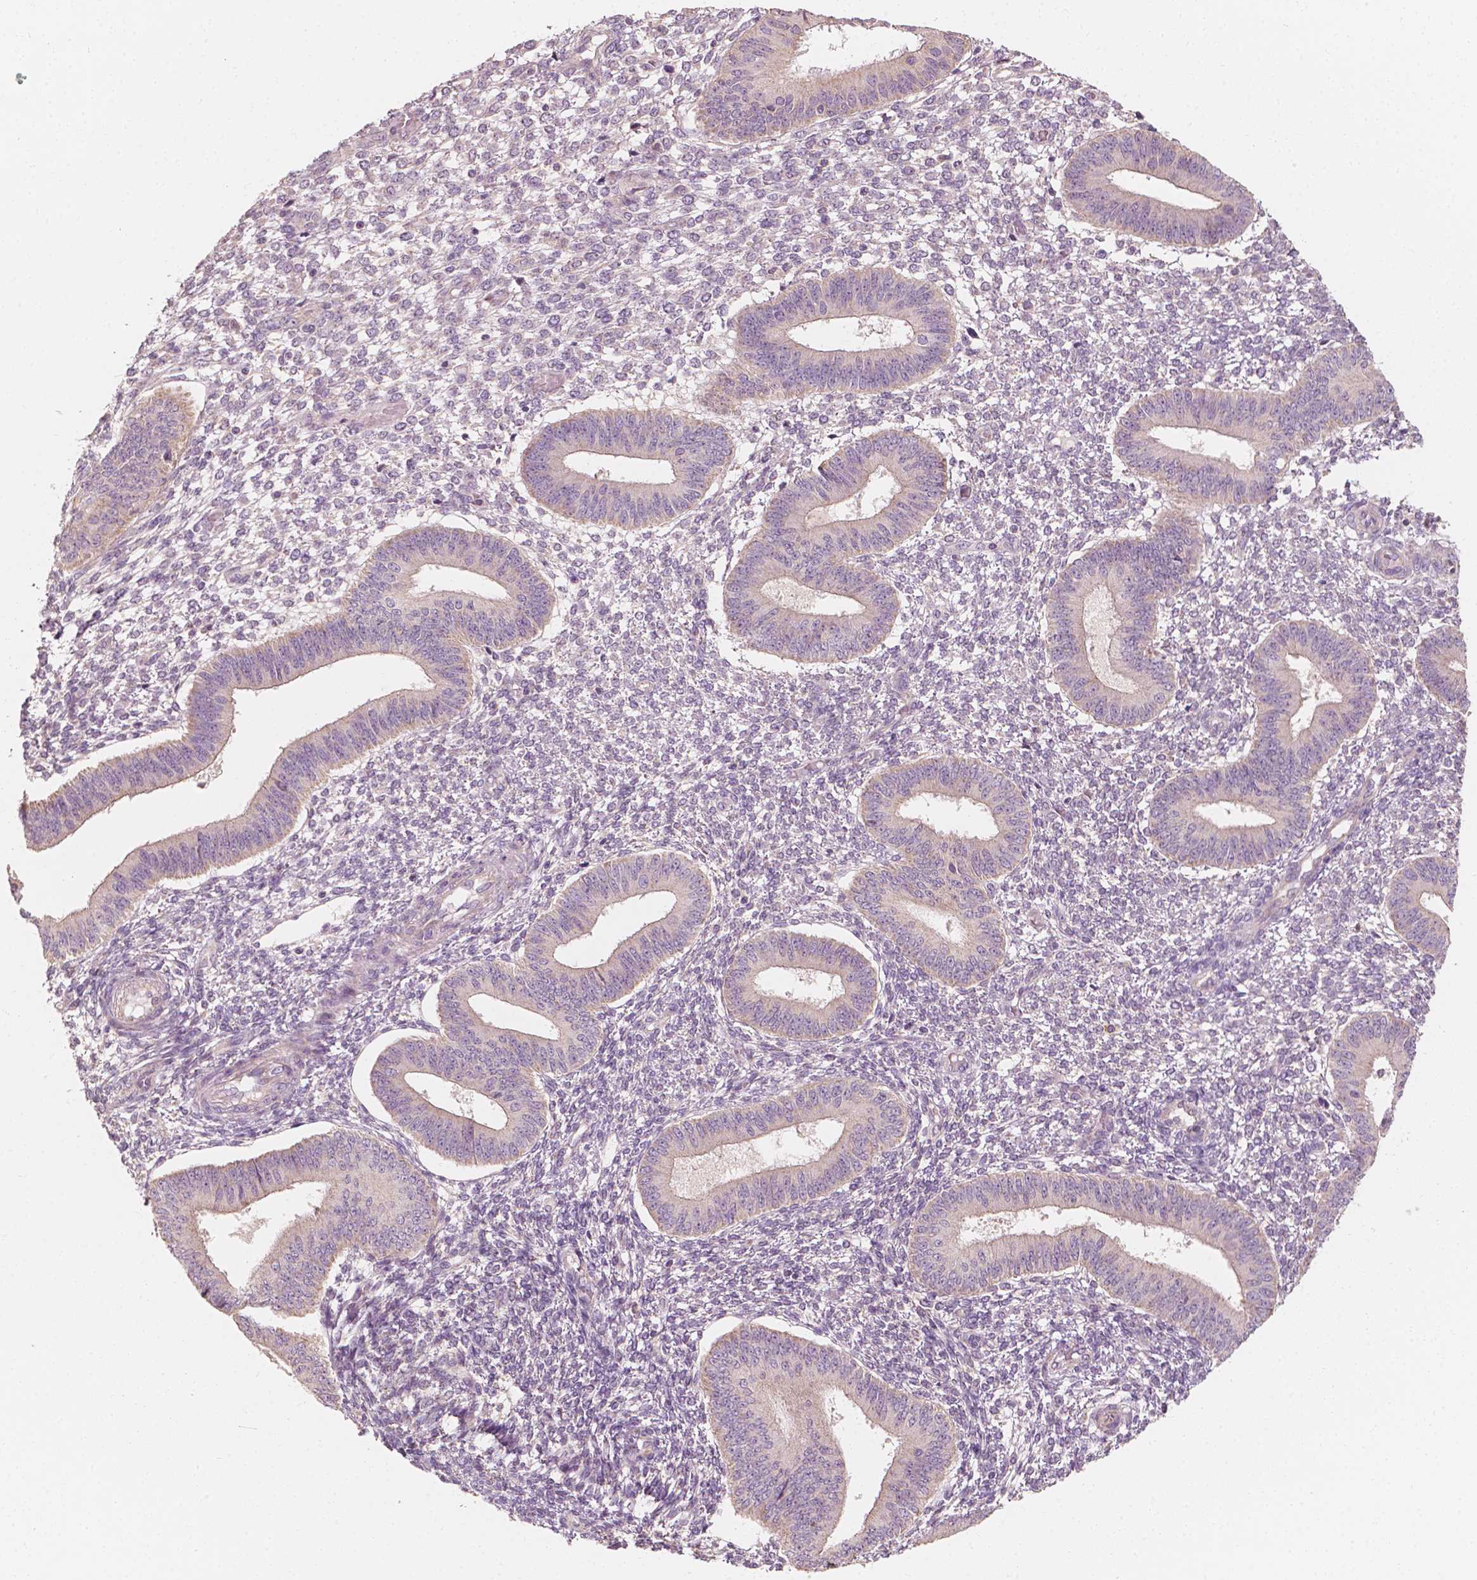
{"staining": {"intensity": "negative", "quantity": "none", "location": "none"}, "tissue": "endometrium", "cell_type": "Cells in endometrial stroma", "image_type": "normal", "snomed": [{"axis": "morphology", "description": "Normal tissue, NOS"}, {"axis": "topography", "description": "Endometrium"}], "caption": "High power microscopy image of an IHC histopathology image of unremarkable endometrium, revealing no significant staining in cells in endometrial stroma. The staining was performed using DAB to visualize the protein expression in brown, while the nuclei were stained in blue with hematoxylin (Magnification: 20x).", "gene": "SHPK", "patient": {"sex": "female", "age": 42}}